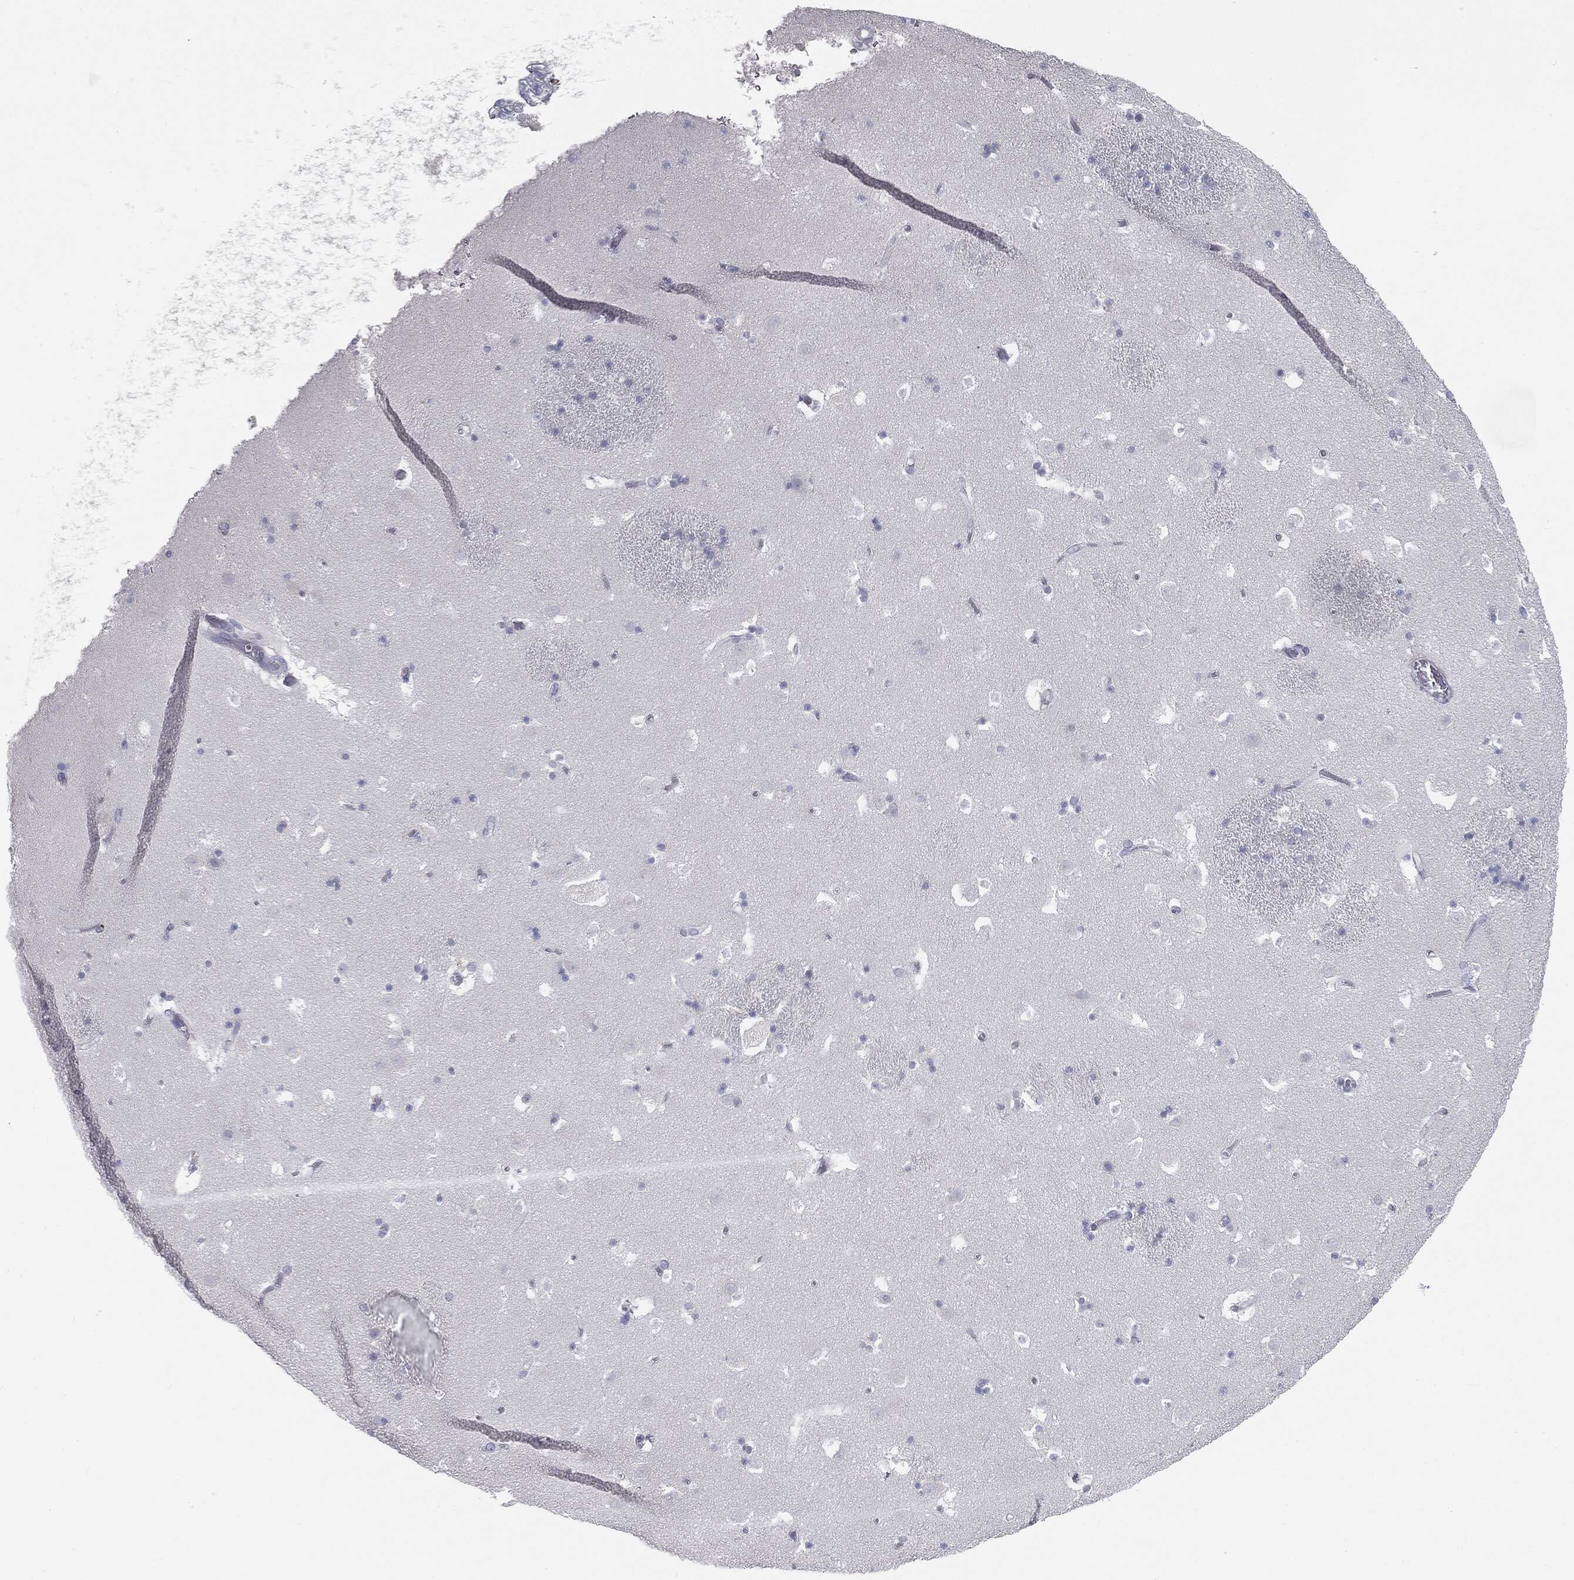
{"staining": {"intensity": "negative", "quantity": "none", "location": "none"}, "tissue": "caudate", "cell_type": "Glial cells", "image_type": "normal", "snomed": [{"axis": "morphology", "description": "Normal tissue, NOS"}, {"axis": "topography", "description": "Lateral ventricle wall"}], "caption": "Immunohistochemistry (IHC) of benign caudate exhibits no positivity in glial cells.", "gene": "CAV3", "patient": {"sex": "female", "age": 42}}